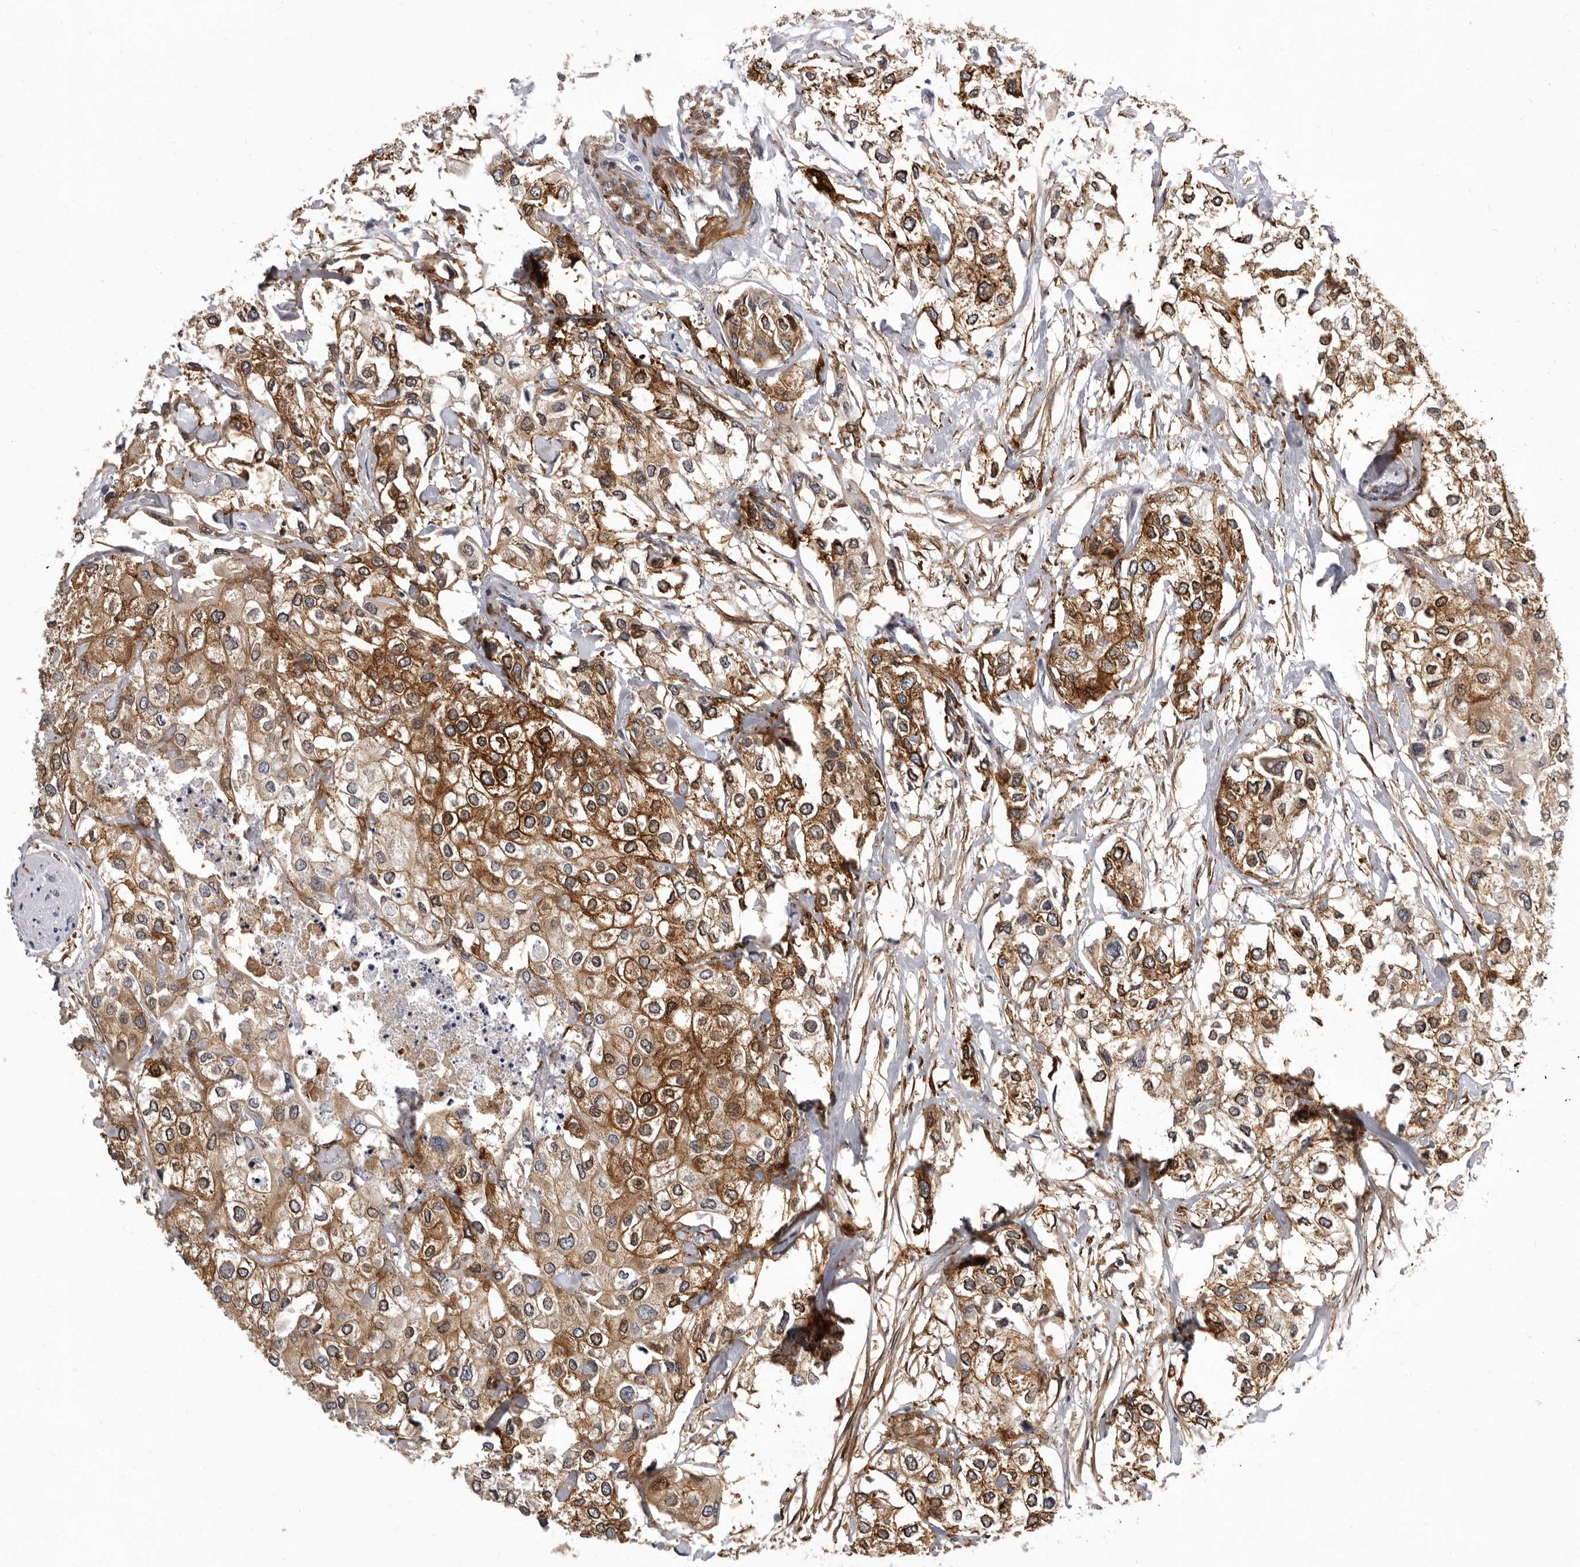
{"staining": {"intensity": "moderate", "quantity": ">75%", "location": "cytoplasmic/membranous"}, "tissue": "urothelial cancer", "cell_type": "Tumor cells", "image_type": "cancer", "snomed": [{"axis": "morphology", "description": "Urothelial carcinoma, High grade"}, {"axis": "topography", "description": "Urinary bladder"}], "caption": "About >75% of tumor cells in human urothelial carcinoma (high-grade) demonstrate moderate cytoplasmic/membranous protein positivity as visualized by brown immunohistochemical staining.", "gene": "ENAH", "patient": {"sex": "male", "age": 64}}